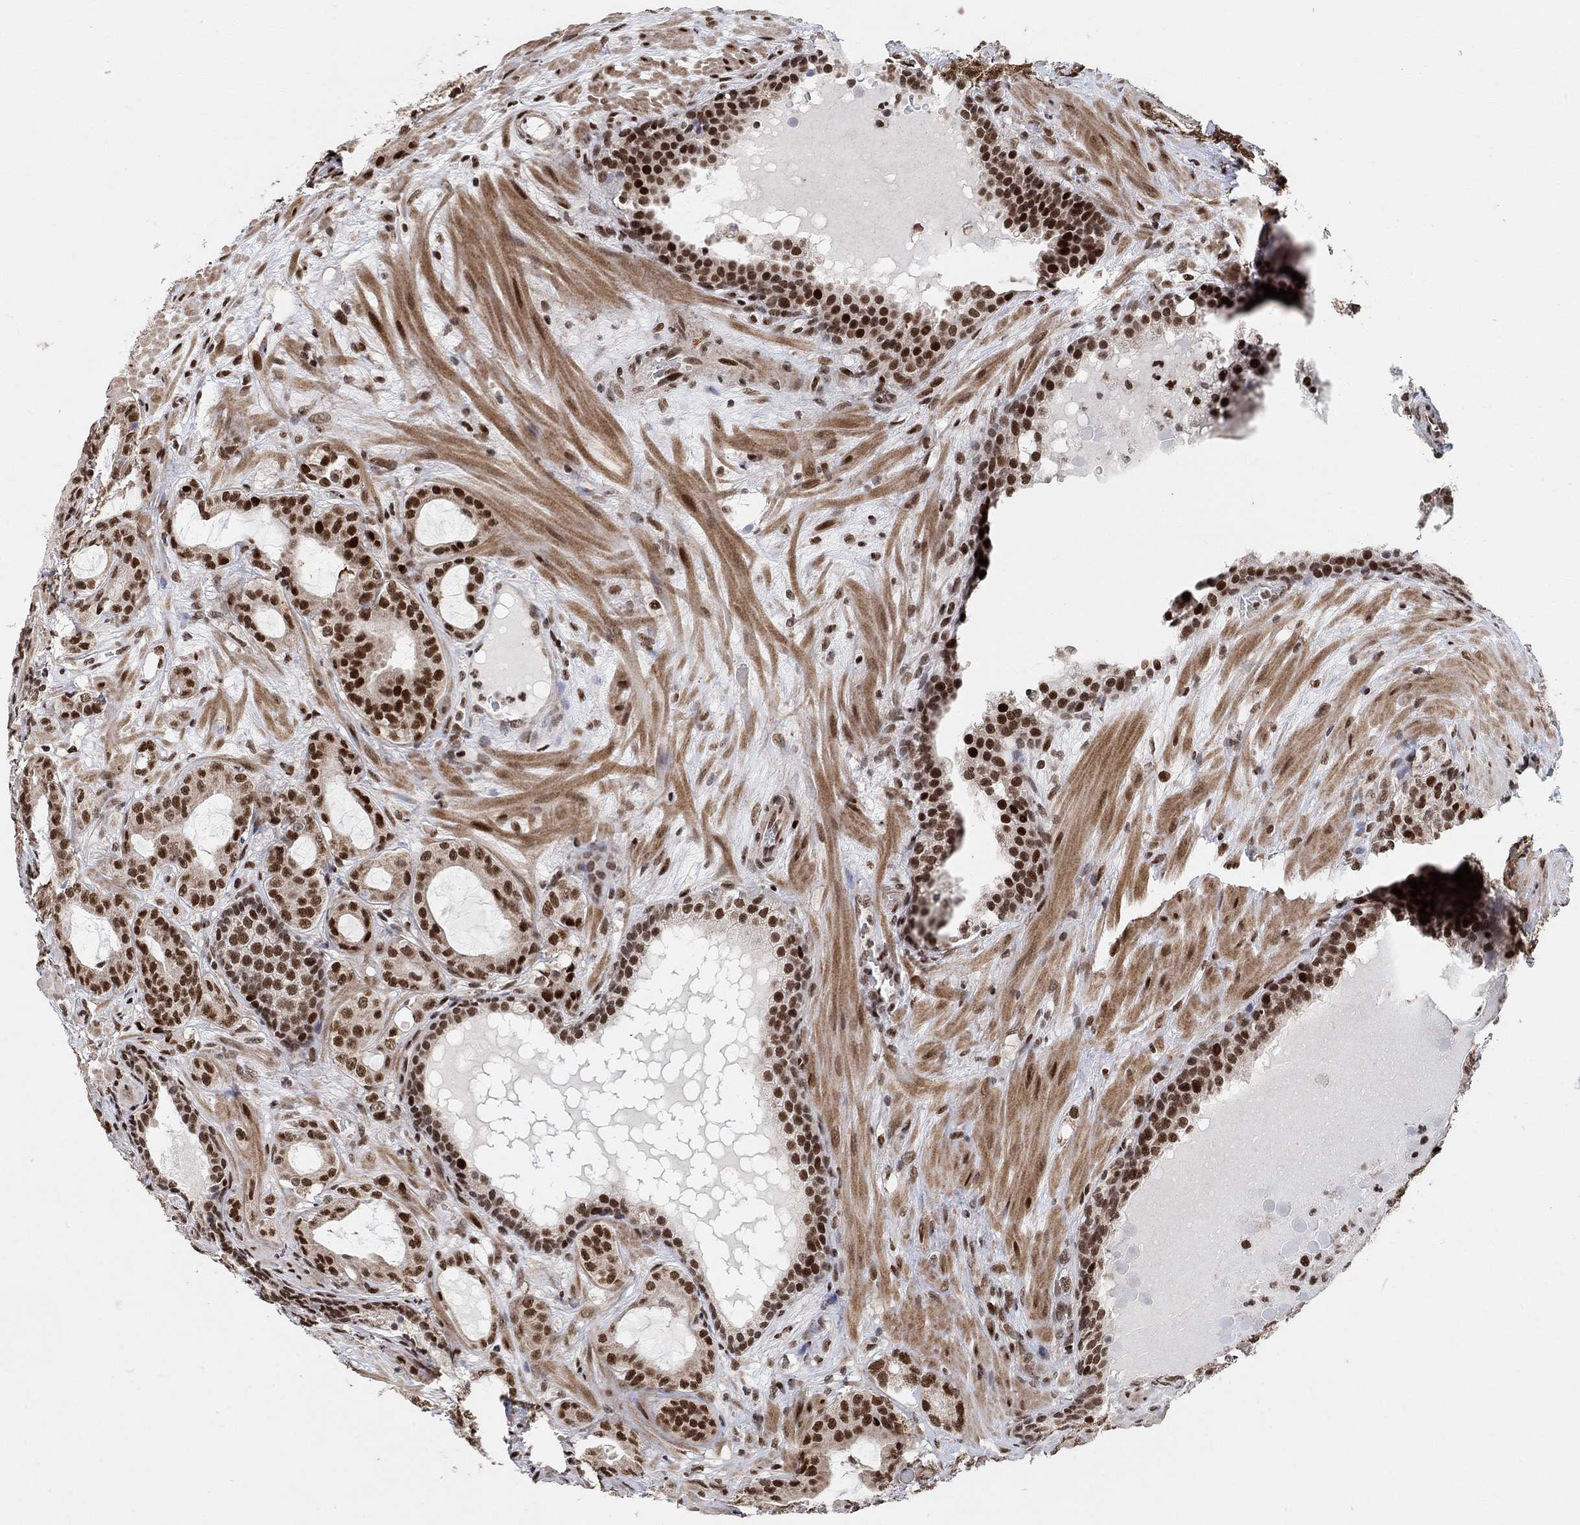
{"staining": {"intensity": "strong", "quantity": ">75%", "location": "nuclear"}, "tissue": "prostate cancer", "cell_type": "Tumor cells", "image_type": "cancer", "snomed": [{"axis": "morphology", "description": "Adenocarcinoma, NOS"}, {"axis": "topography", "description": "Prostate"}], "caption": "A brown stain shows strong nuclear positivity of a protein in human prostate adenocarcinoma tumor cells.", "gene": "E4F1", "patient": {"sex": "male", "age": 69}}